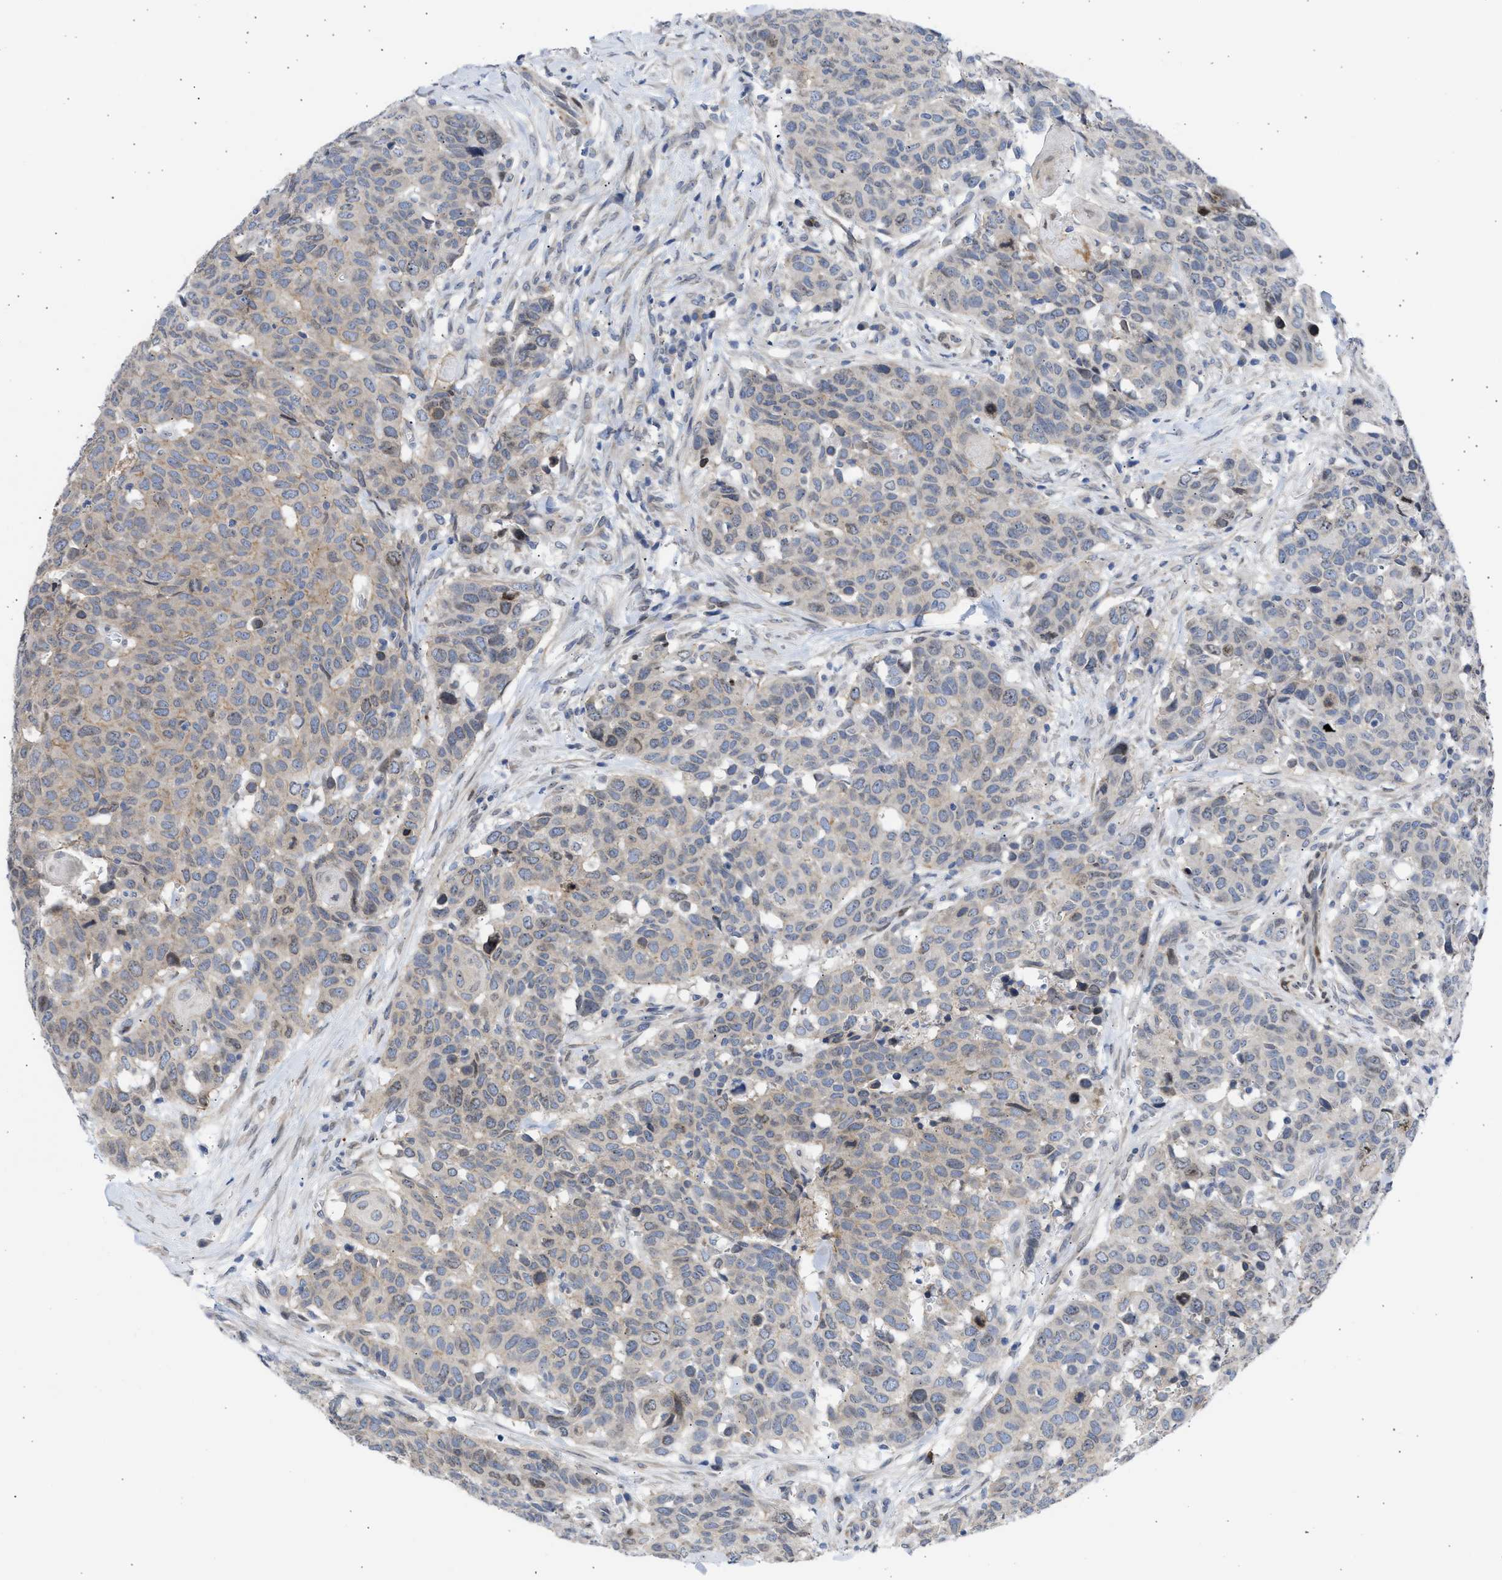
{"staining": {"intensity": "weak", "quantity": "<25%", "location": "cytoplasmic/membranous"}, "tissue": "head and neck cancer", "cell_type": "Tumor cells", "image_type": "cancer", "snomed": [{"axis": "morphology", "description": "Squamous cell carcinoma, NOS"}, {"axis": "topography", "description": "Head-Neck"}], "caption": "Tumor cells are negative for brown protein staining in head and neck cancer (squamous cell carcinoma).", "gene": "NUP35", "patient": {"sex": "male", "age": 66}}